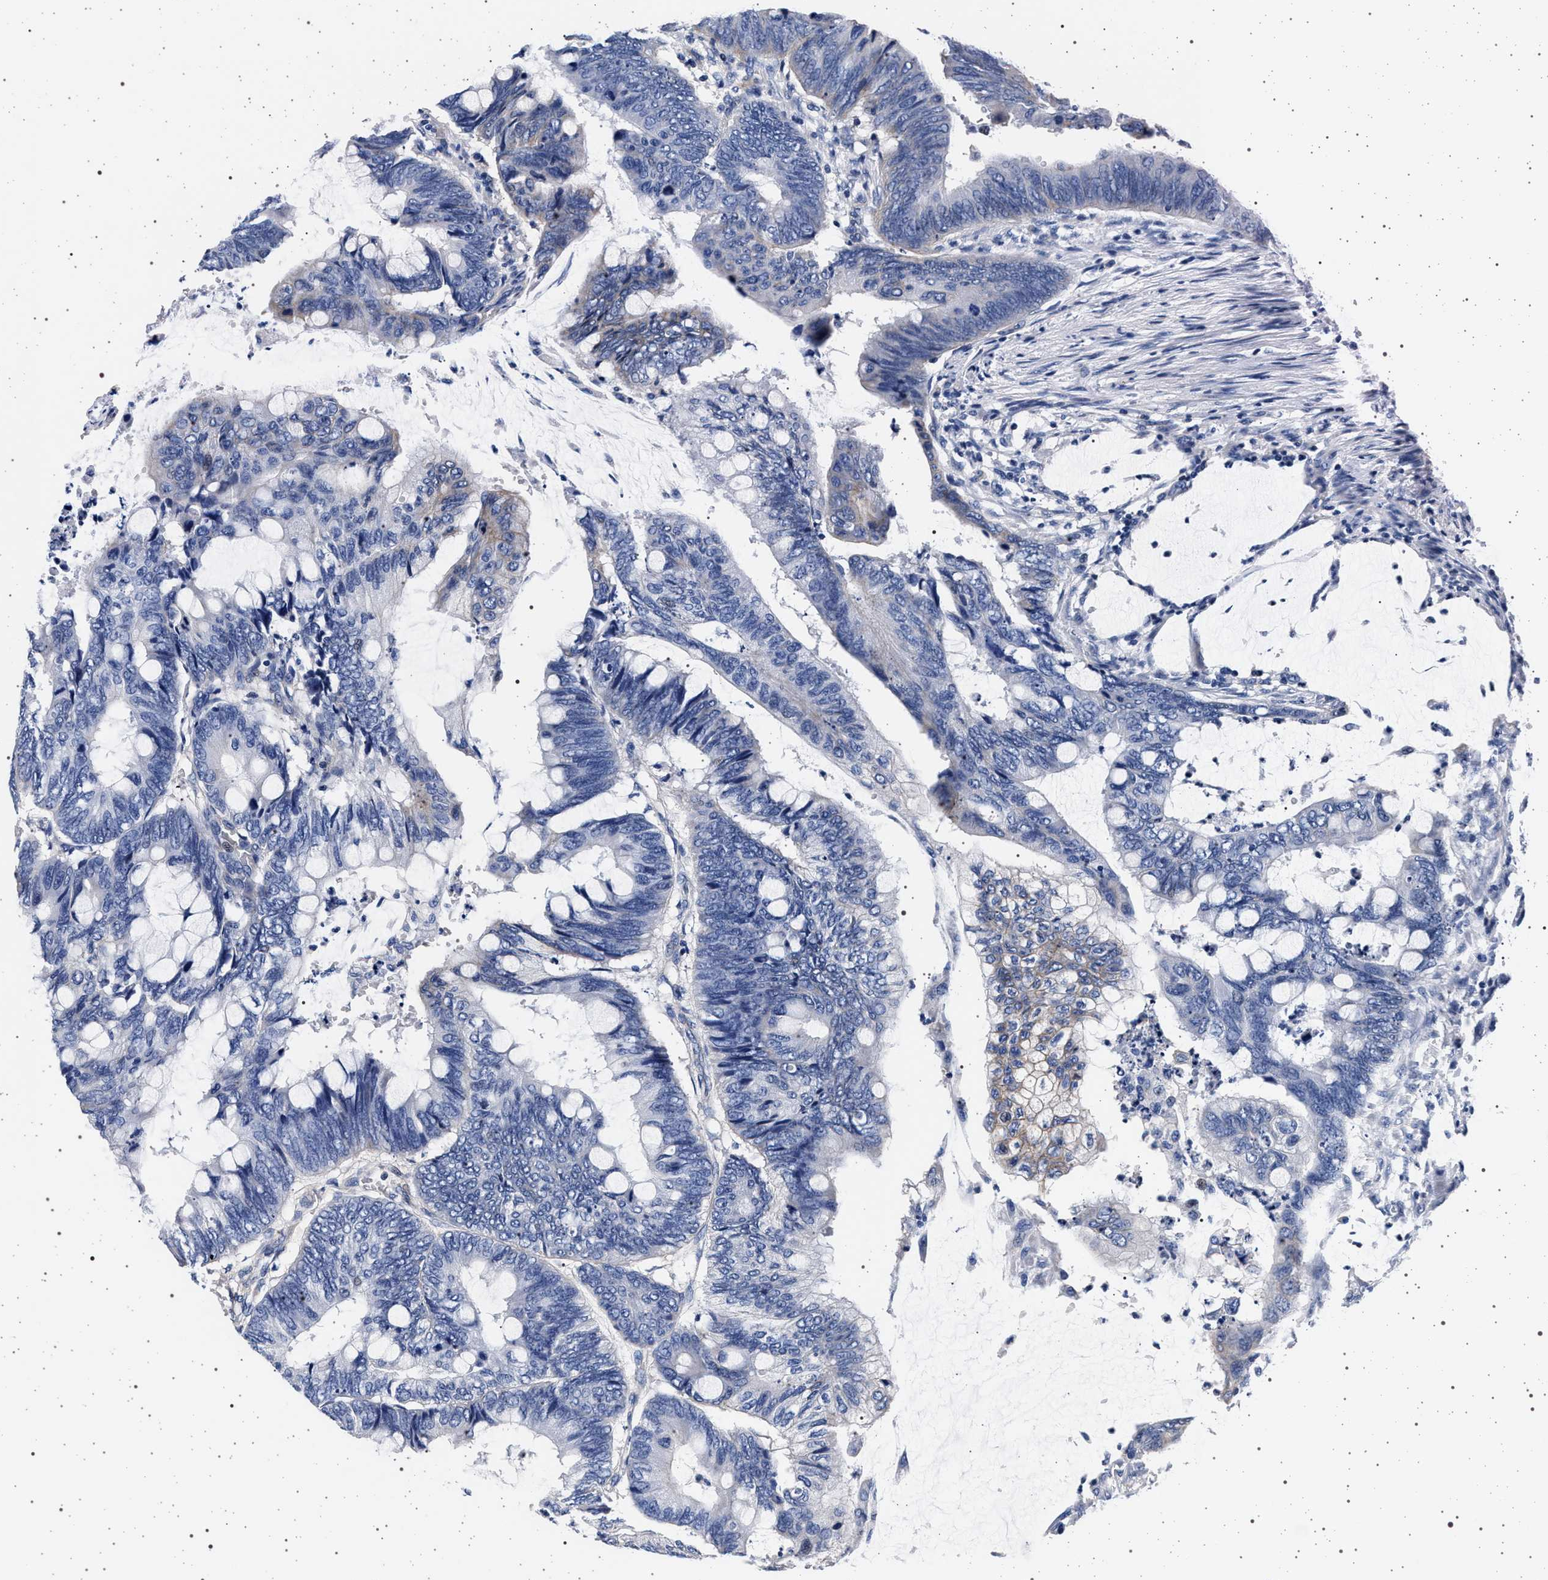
{"staining": {"intensity": "negative", "quantity": "none", "location": "none"}, "tissue": "colorectal cancer", "cell_type": "Tumor cells", "image_type": "cancer", "snomed": [{"axis": "morphology", "description": "Normal tissue, NOS"}, {"axis": "morphology", "description": "Adenocarcinoma, NOS"}, {"axis": "topography", "description": "Rectum"}, {"axis": "topography", "description": "Peripheral nerve tissue"}], "caption": "A histopathology image of human colorectal adenocarcinoma is negative for staining in tumor cells. (DAB immunohistochemistry (IHC) with hematoxylin counter stain).", "gene": "SLC9A1", "patient": {"sex": "male", "age": 92}}